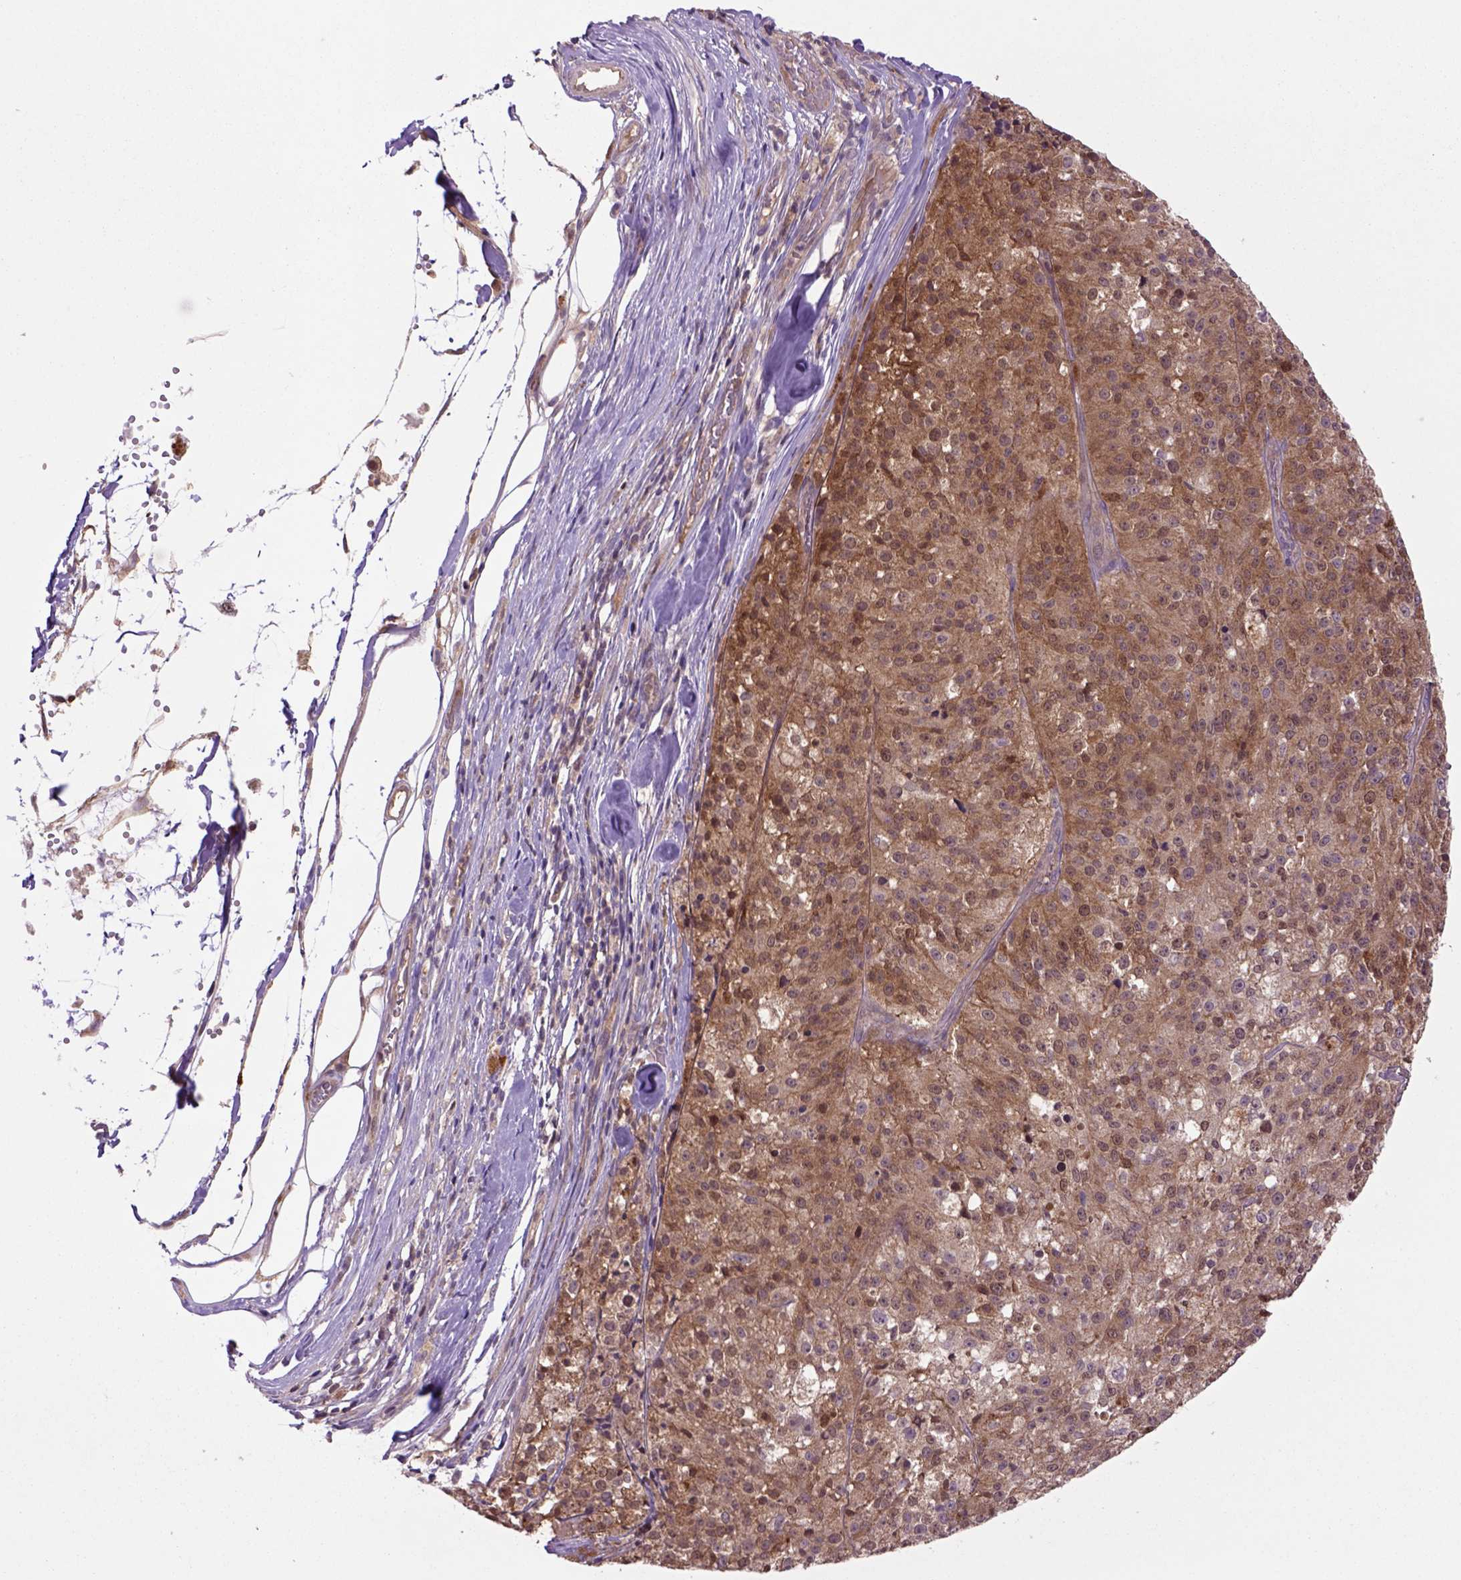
{"staining": {"intensity": "moderate", "quantity": ">75%", "location": "nuclear"}, "tissue": "melanoma", "cell_type": "Tumor cells", "image_type": "cancer", "snomed": [{"axis": "morphology", "description": "Malignant melanoma, Metastatic site"}, {"axis": "topography", "description": "Lymph node"}], "caption": "Malignant melanoma (metastatic site) stained for a protein demonstrates moderate nuclear positivity in tumor cells.", "gene": "HSPBP1", "patient": {"sex": "female", "age": 64}}